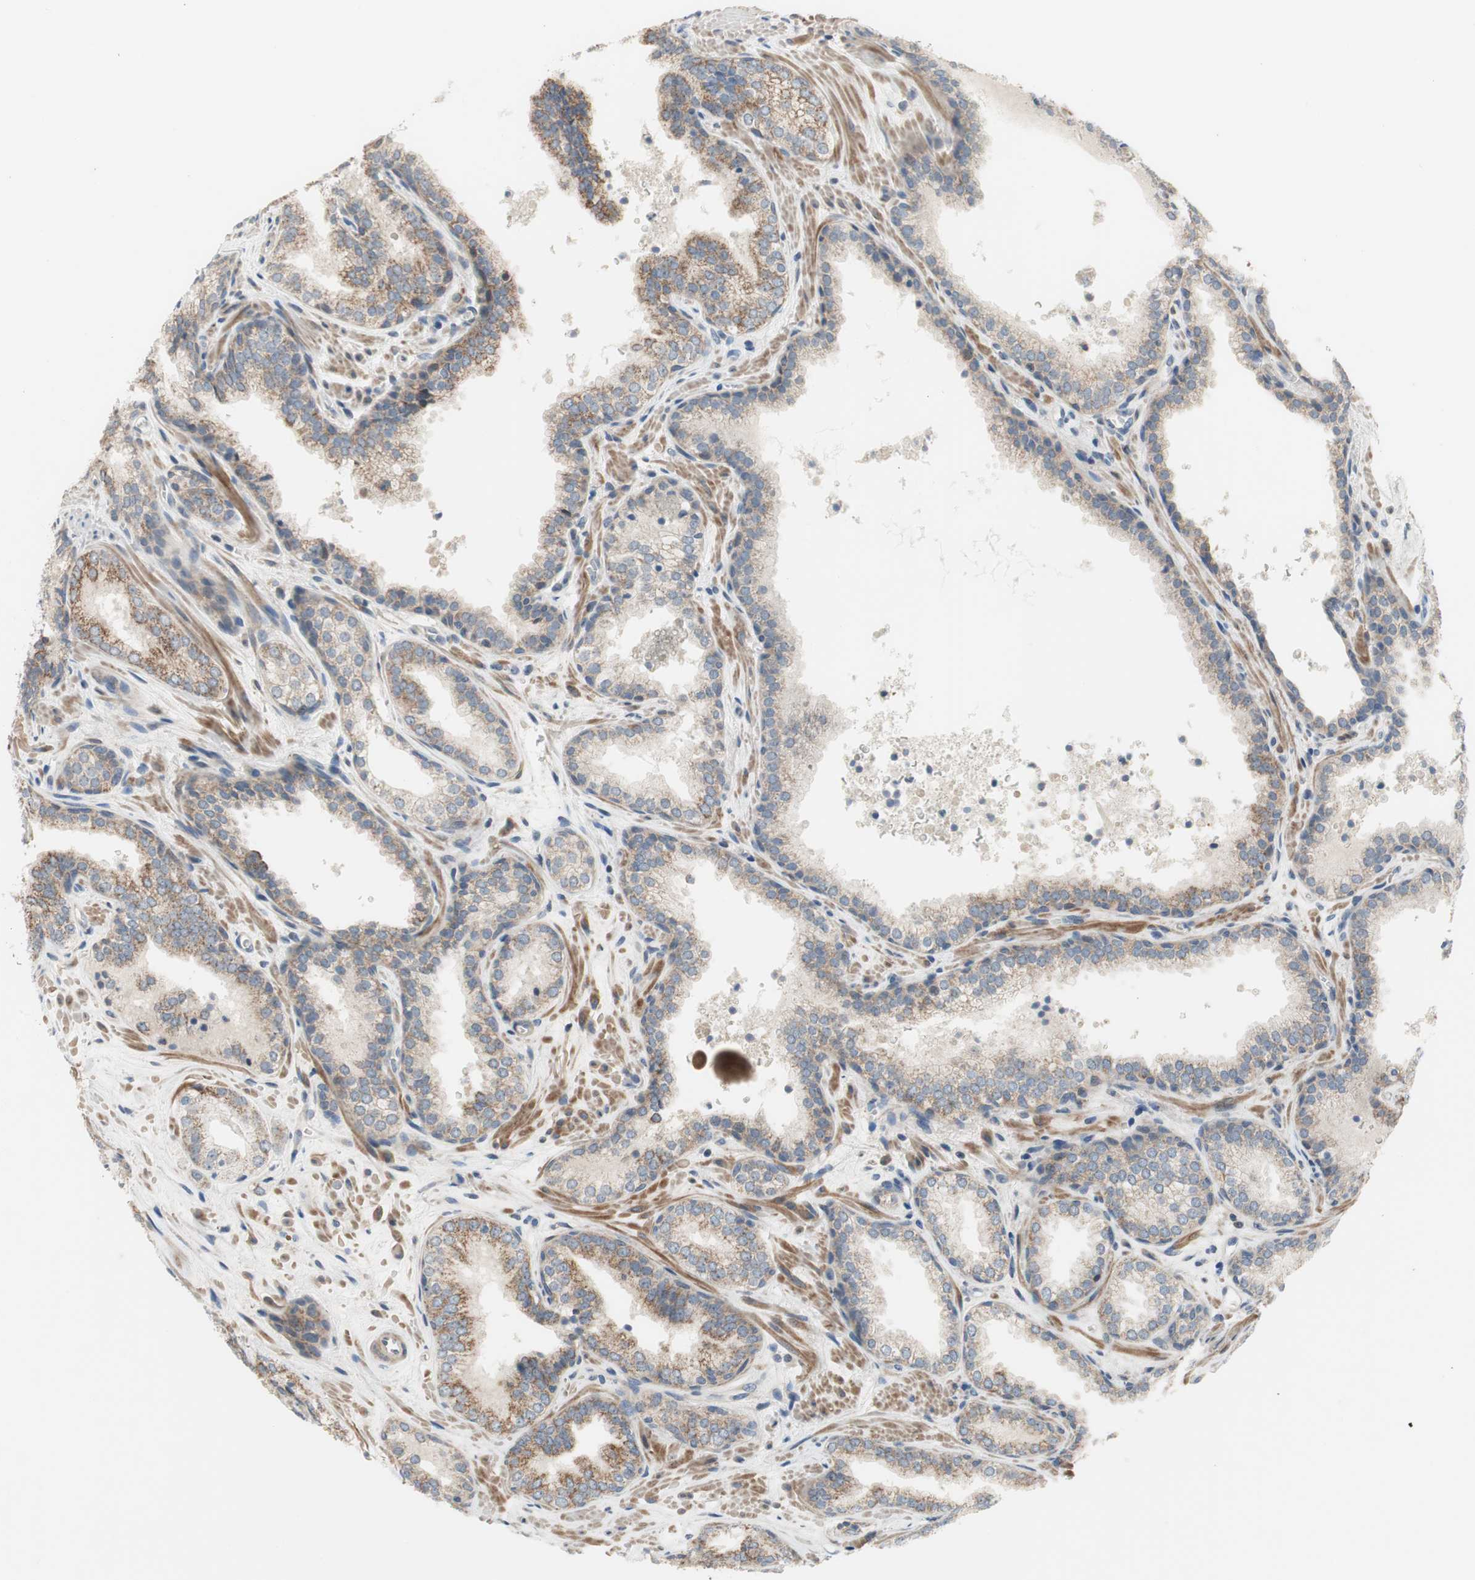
{"staining": {"intensity": "weak", "quantity": "25%-75%", "location": "cytoplasmic/membranous"}, "tissue": "prostate cancer", "cell_type": "Tumor cells", "image_type": "cancer", "snomed": [{"axis": "morphology", "description": "Adenocarcinoma, Low grade"}, {"axis": "topography", "description": "Prostate"}], "caption": "An IHC micrograph of tumor tissue is shown. Protein staining in brown labels weak cytoplasmic/membranous positivity in adenocarcinoma (low-grade) (prostate) within tumor cells.", "gene": "TACR3", "patient": {"sex": "male", "age": 60}}